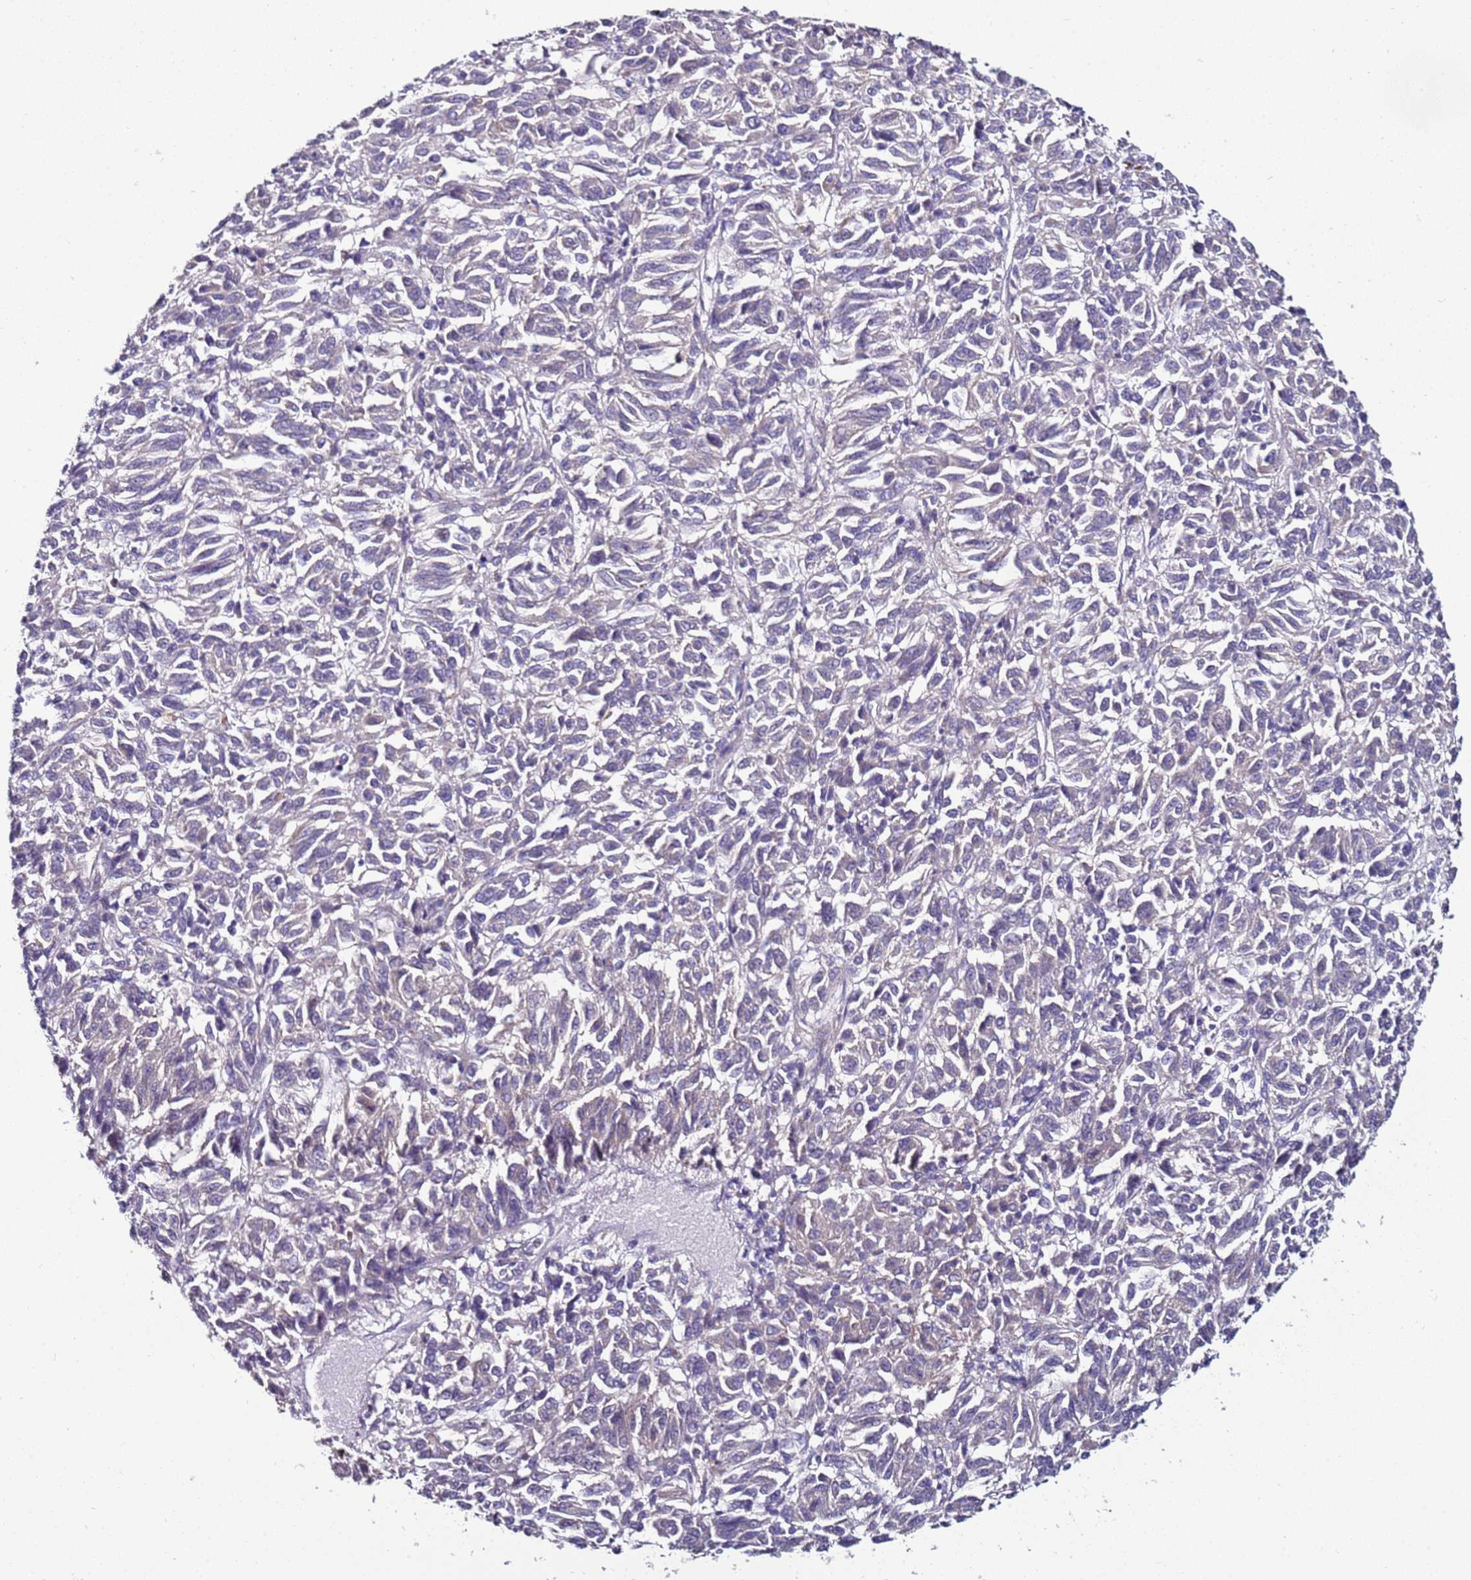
{"staining": {"intensity": "negative", "quantity": "none", "location": "none"}, "tissue": "melanoma", "cell_type": "Tumor cells", "image_type": "cancer", "snomed": [{"axis": "morphology", "description": "Malignant melanoma, Metastatic site"}, {"axis": "topography", "description": "Lung"}], "caption": "High magnification brightfield microscopy of melanoma stained with DAB (brown) and counterstained with hematoxylin (blue): tumor cells show no significant positivity.", "gene": "GPN3", "patient": {"sex": "male", "age": 64}}